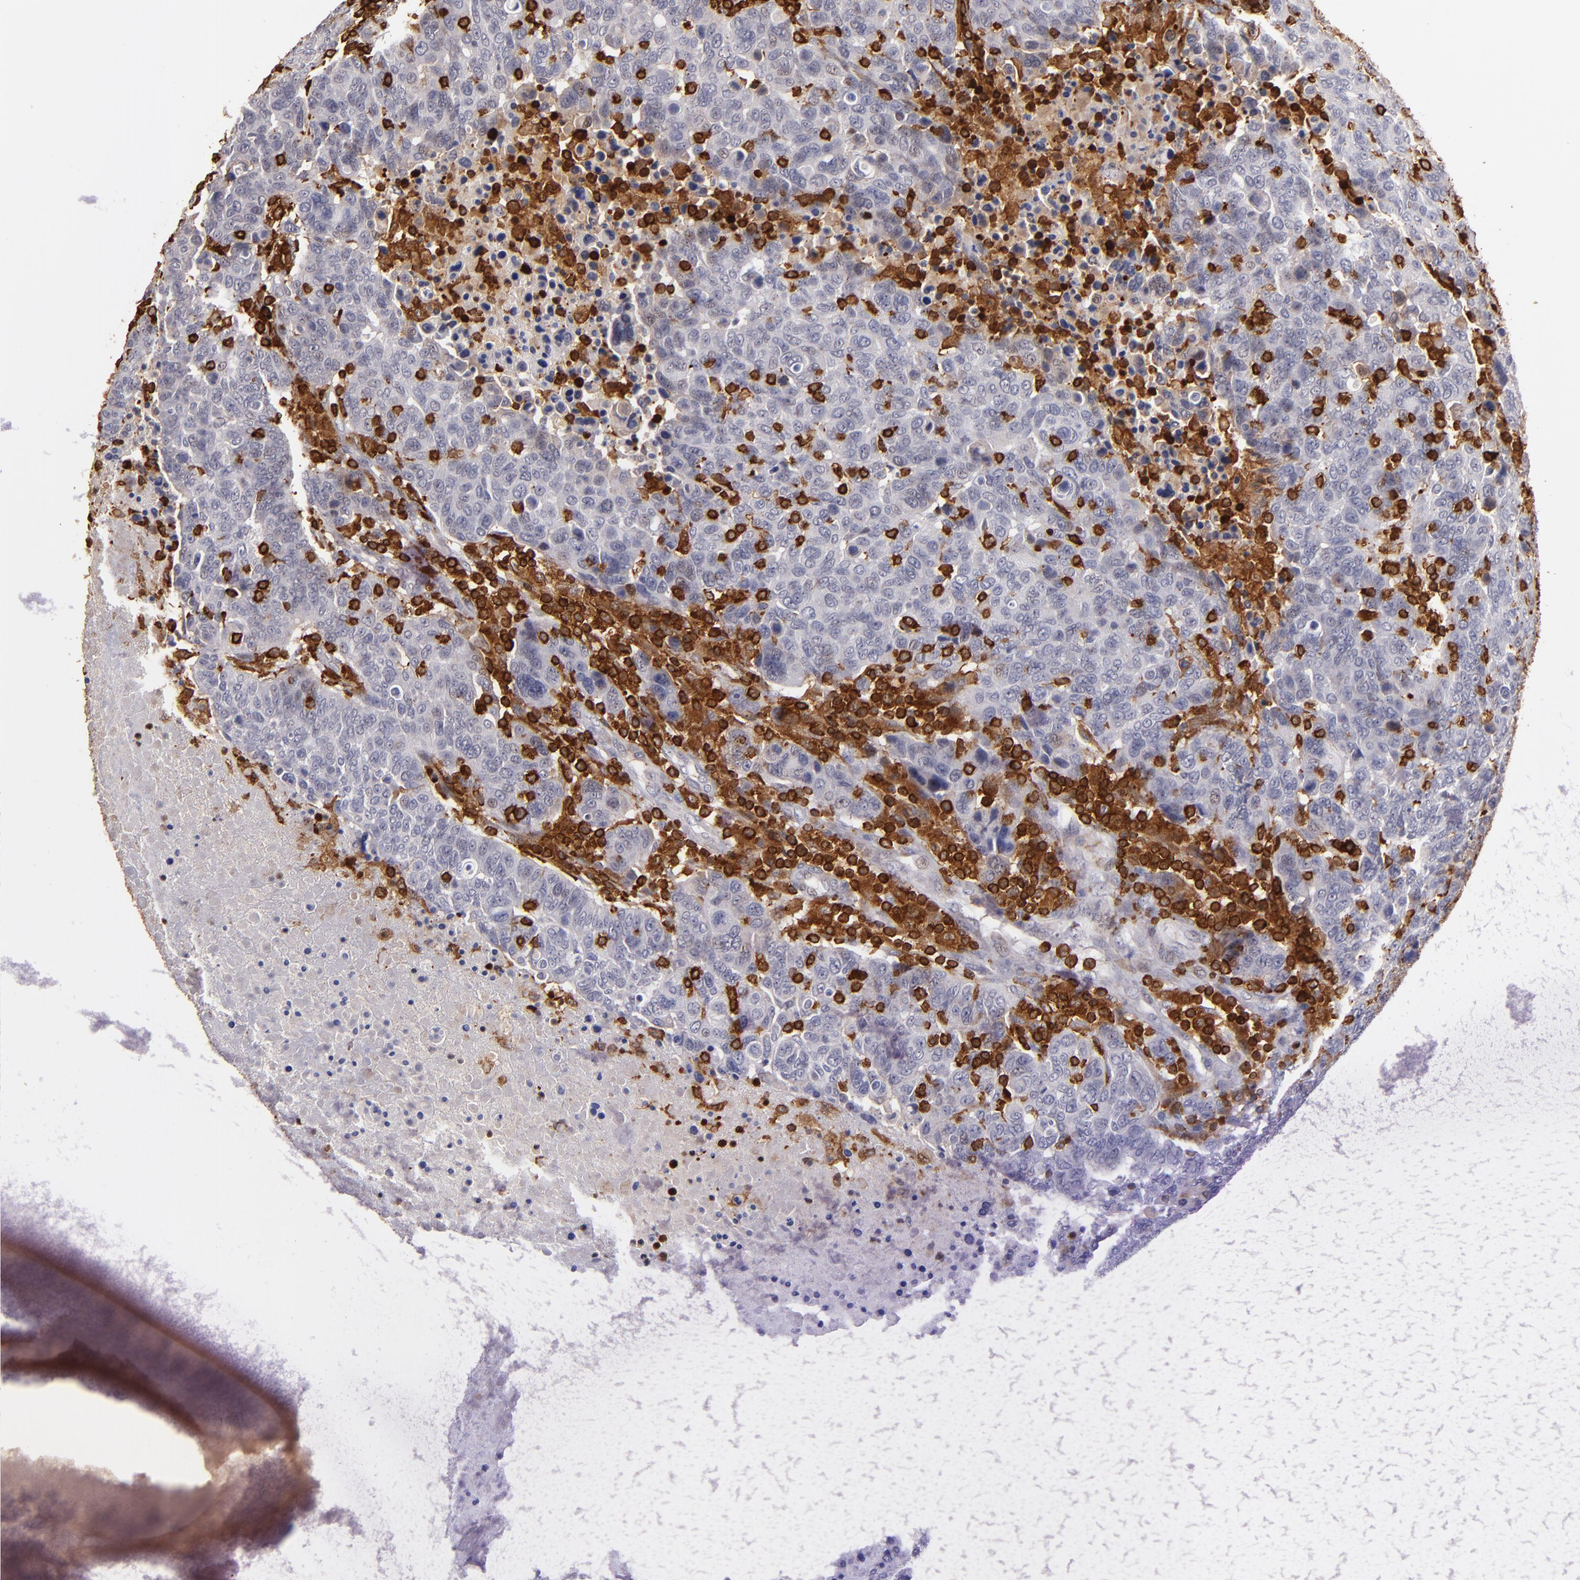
{"staining": {"intensity": "negative", "quantity": "none", "location": "none"}, "tissue": "breast cancer", "cell_type": "Tumor cells", "image_type": "cancer", "snomed": [{"axis": "morphology", "description": "Duct carcinoma"}, {"axis": "topography", "description": "Breast"}], "caption": "High magnification brightfield microscopy of breast cancer (intraductal carcinoma) stained with DAB (brown) and counterstained with hematoxylin (blue): tumor cells show no significant positivity.", "gene": "WAS", "patient": {"sex": "female", "age": 37}}